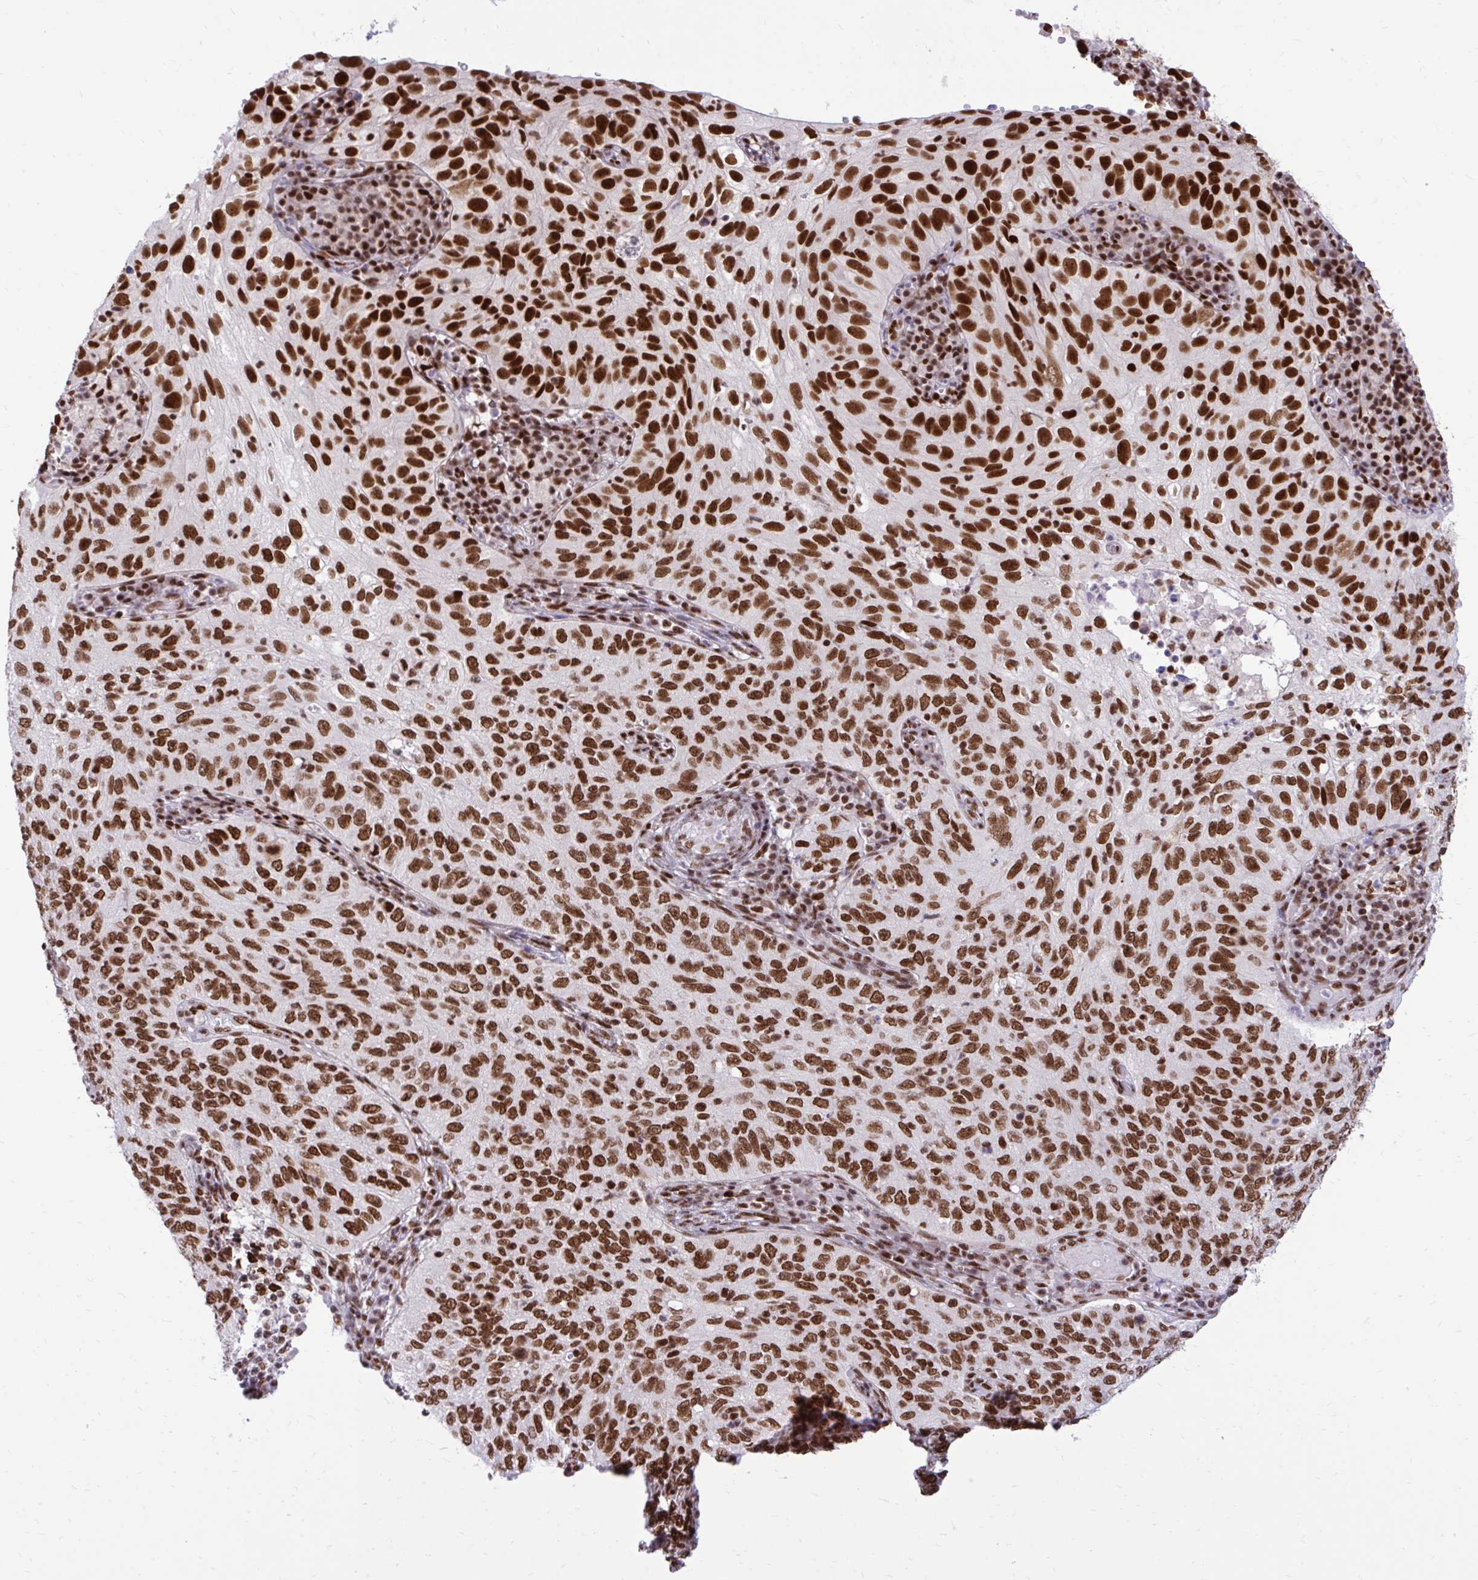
{"staining": {"intensity": "strong", "quantity": ">75%", "location": "nuclear"}, "tissue": "cervical cancer", "cell_type": "Tumor cells", "image_type": "cancer", "snomed": [{"axis": "morphology", "description": "Squamous cell carcinoma, NOS"}, {"axis": "topography", "description": "Cervix"}], "caption": "Cervical cancer (squamous cell carcinoma) tissue exhibits strong nuclear positivity in about >75% of tumor cells", "gene": "CDYL", "patient": {"sex": "female", "age": 52}}